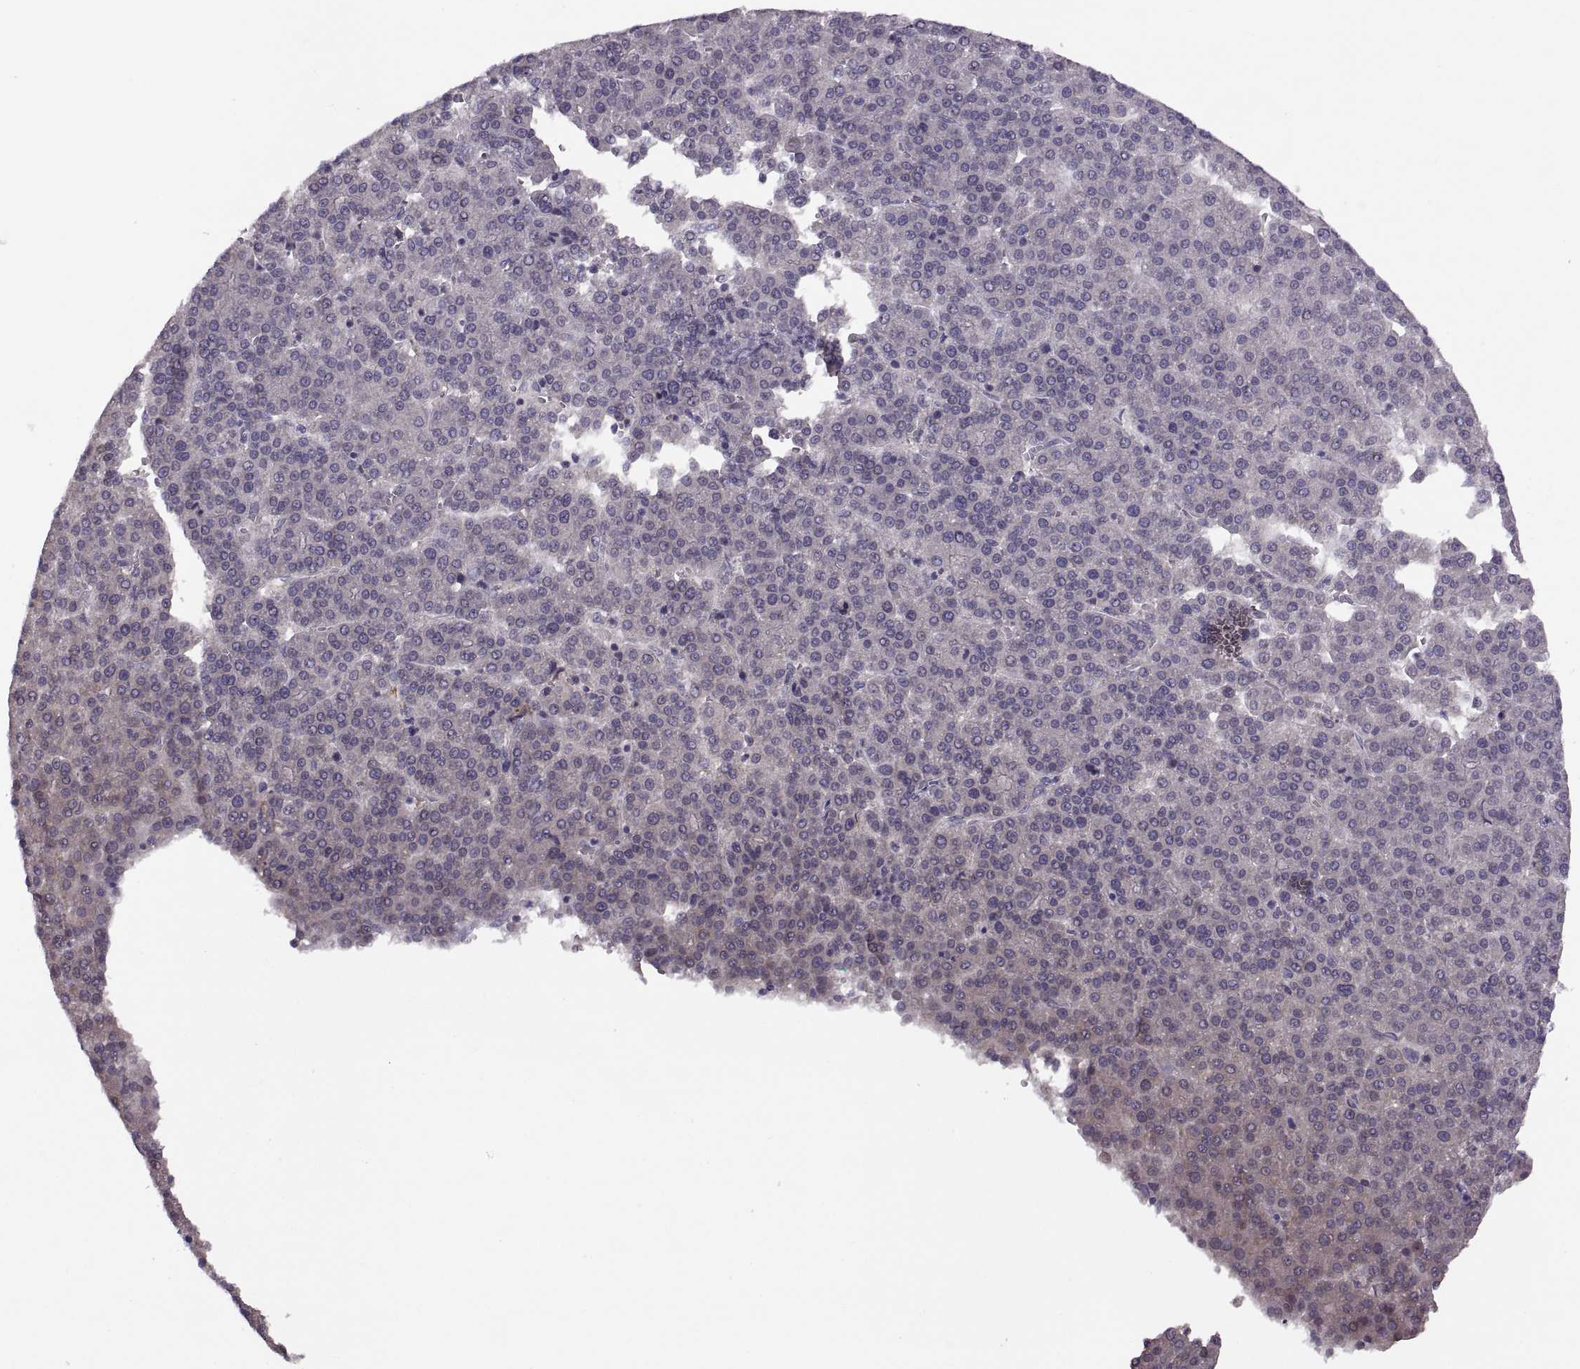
{"staining": {"intensity": "negative", "quantity": "none", "location": "none"}, "tissue": "liver cancer", "cell_type": "Tumor cells", "image_type": "cancer", "snomed": [{"axis": "morphology", "description": "Carcinoma, Hepatocellular, NOS"}, {"axis": "topography", "description": "Liver"}], "caption": "Immunohistochemistry of liver cancer demonstrates no staining in tumor cells.", "gene": "H2AP", "patient": {"sex": "female", "age": 58}}